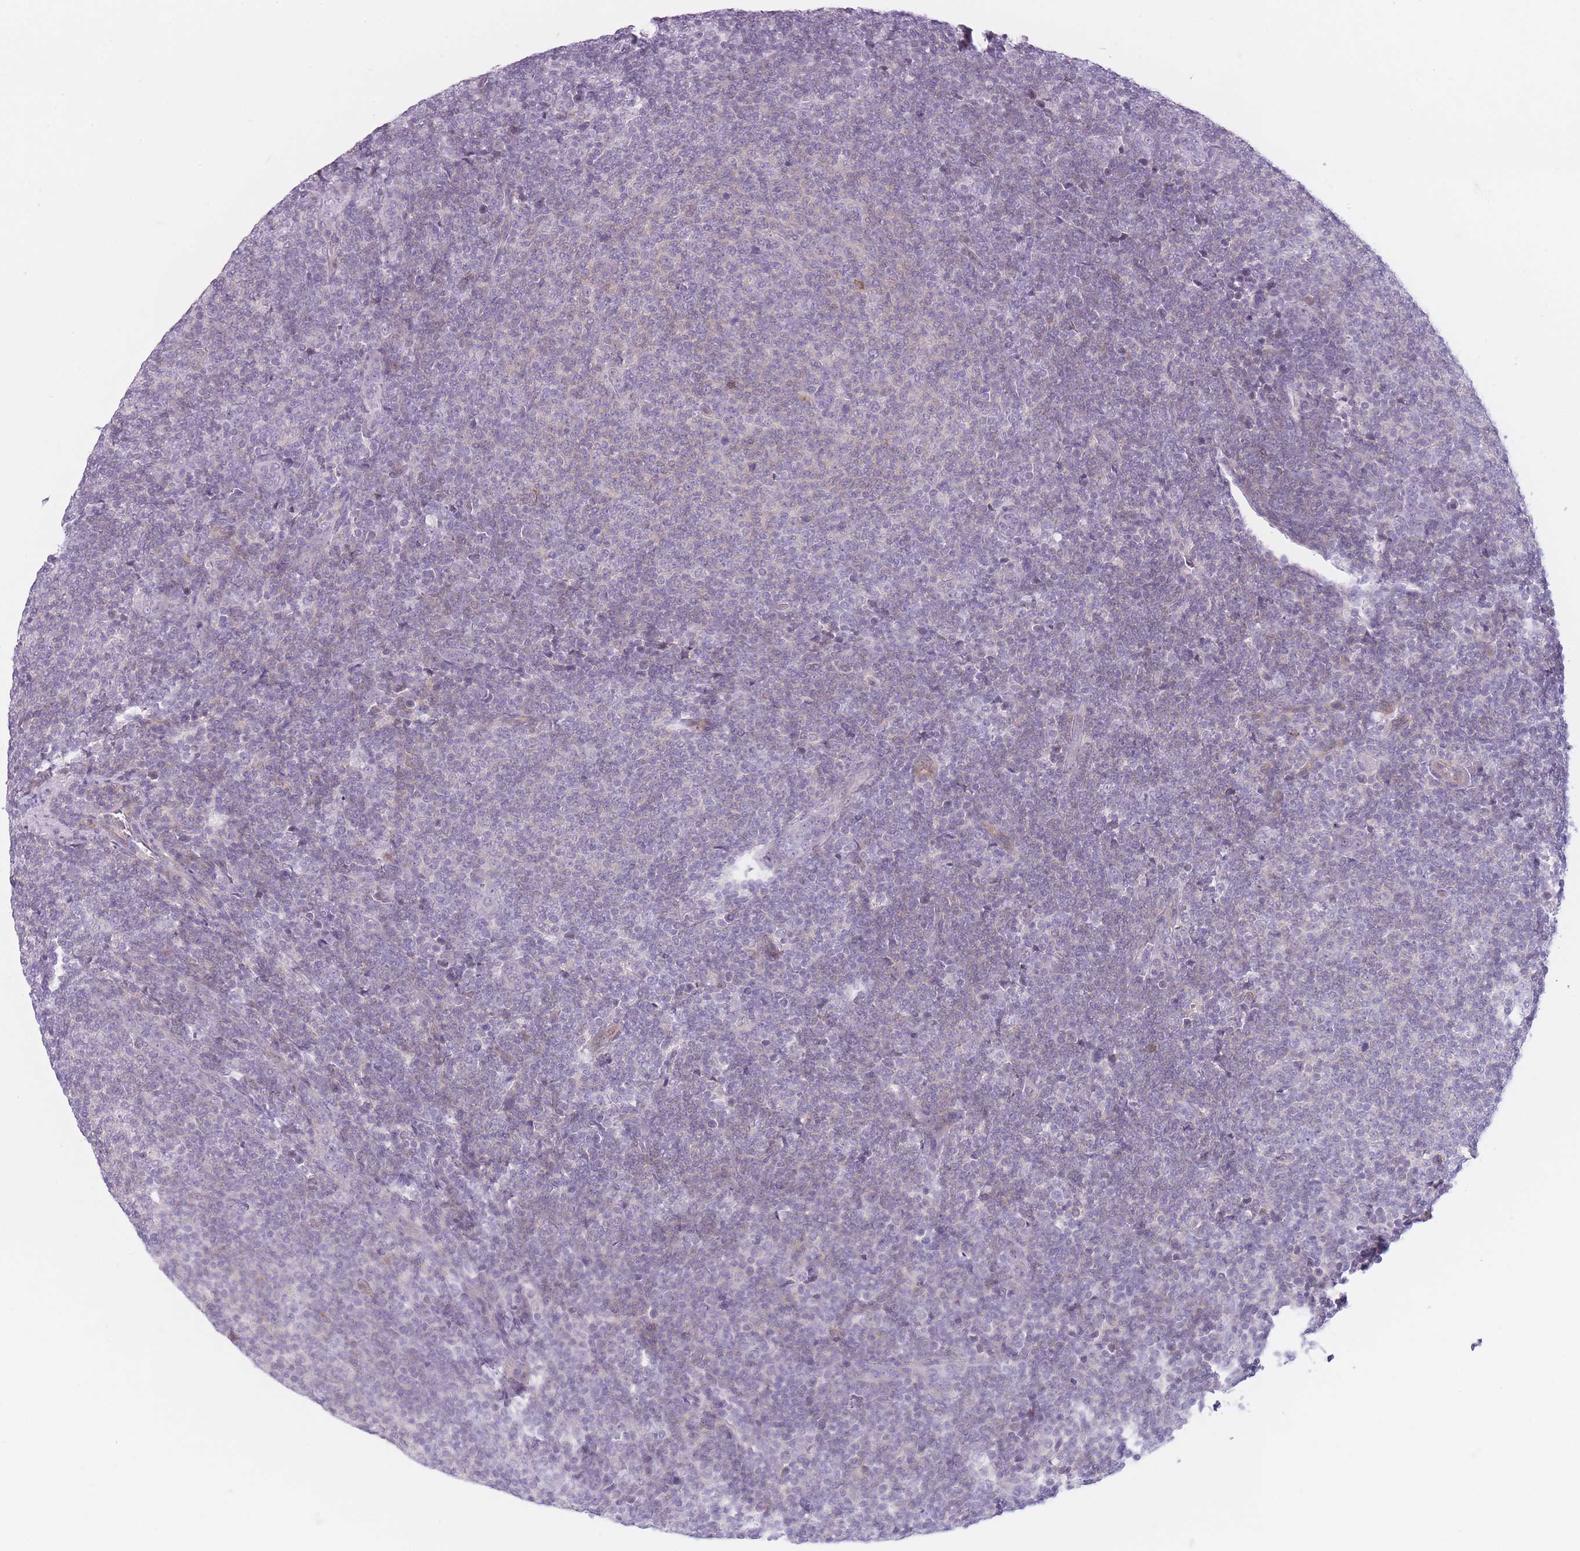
{"staining": {"intensity": "negative", "quantity": "none", "location": "none"}, "tissue": "lymphoma", "cell_type": "Tumor cells", "image_type": "cancer", "snomed": [{"axis": "morphology", "description": "Malignant lymphoma, non-Hodgkin's type, Low grade"}, {"axis": "topography", "description": "Lymph node"}], "caption": "High magnification brightfield microscopy of malignant lymphoma, non-Hodgkin's type (low-grade) stained with DAB (brown) and counterstained with hematoxylin (blue): tumor cells show no significant staining. (Brightfield microscopy of DAB (3,3'-diaminobenzidine) immunohistochemistry (IHC) at high magnification).", "gene": "GGT1", "patient": {"sex": "male", "age": 66}}